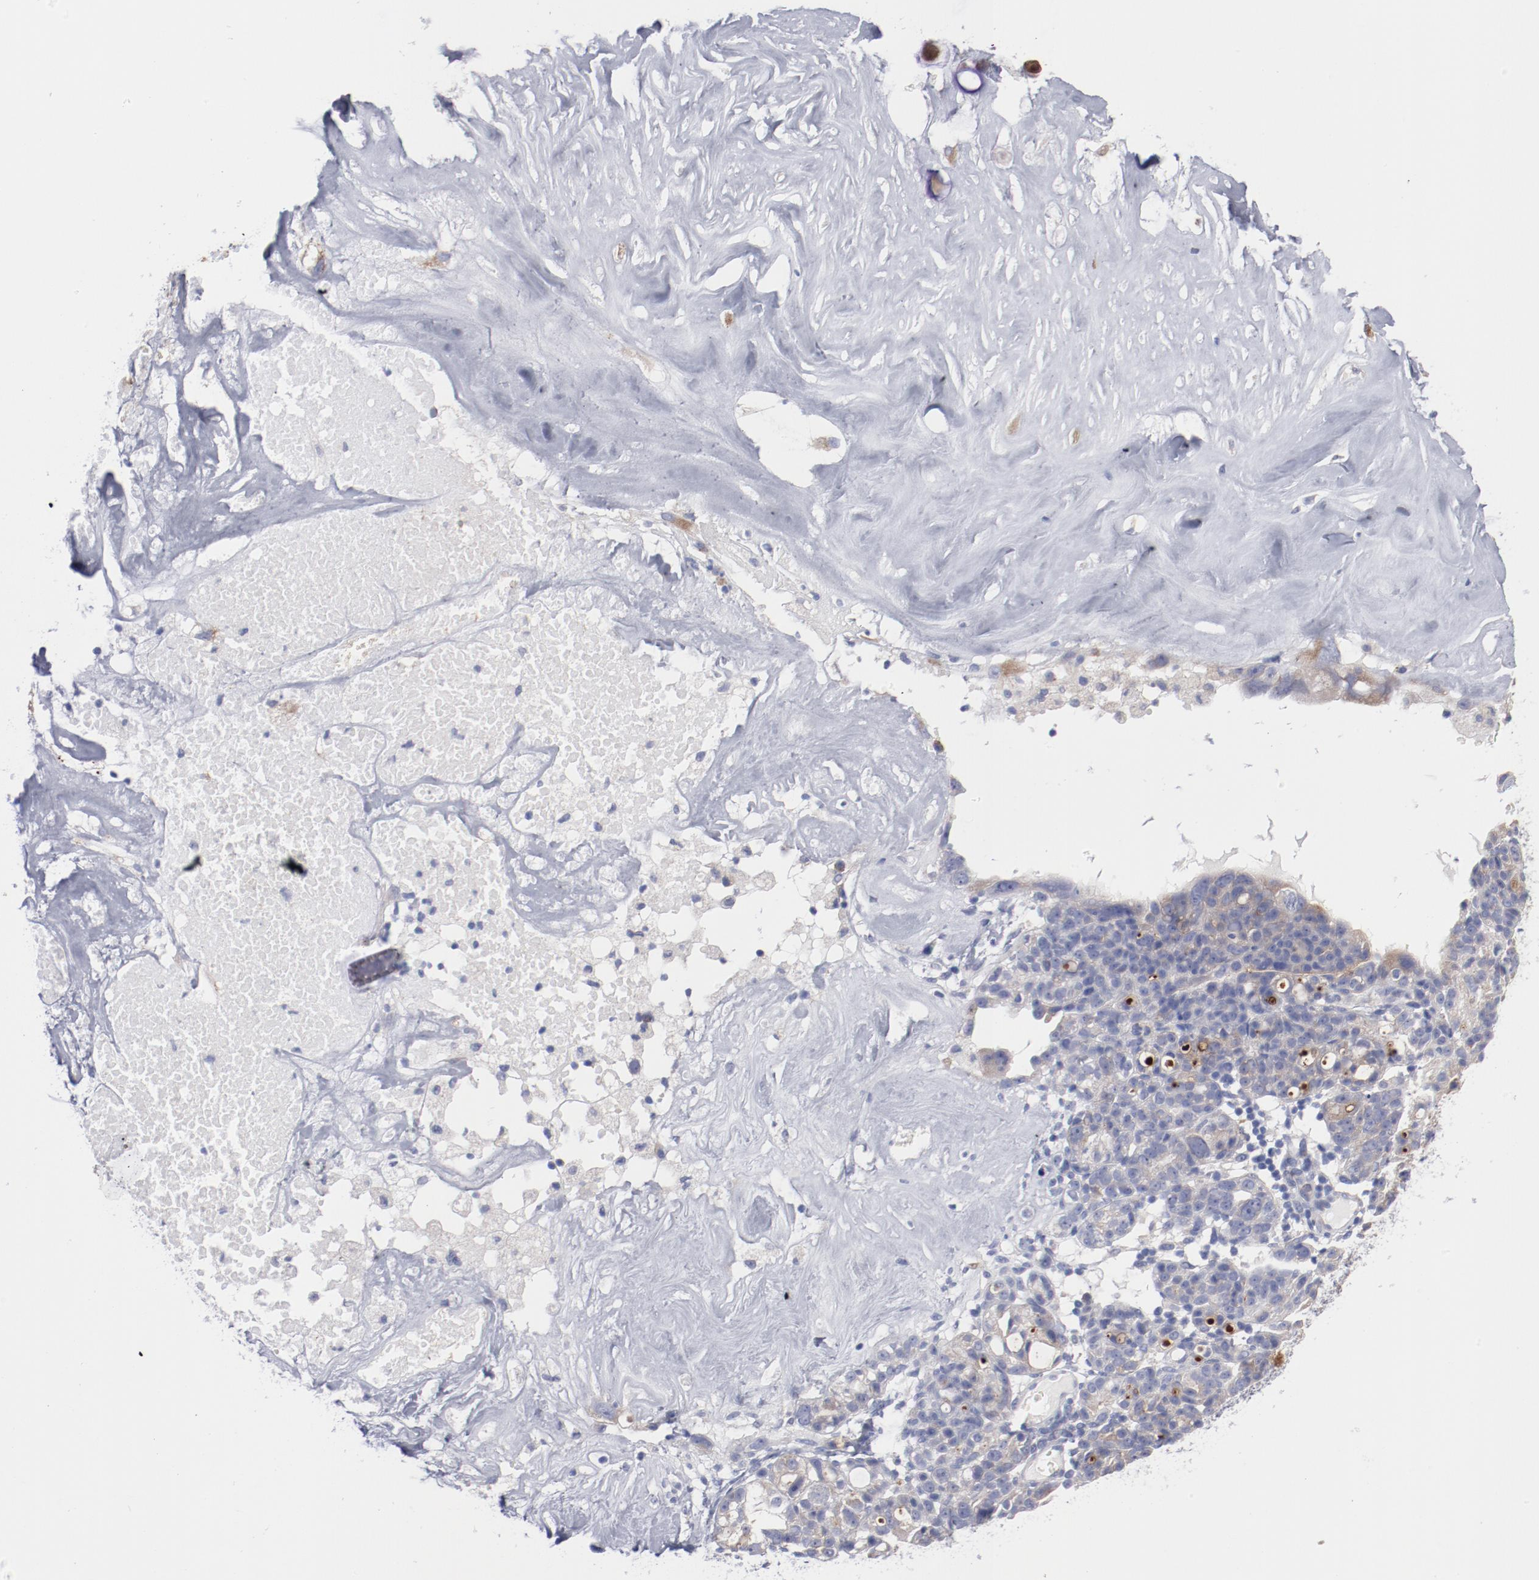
{"staining": {"intensity": "weak", "quantity": ">75%", "location": "cytoplasmic/membranous"}, "tissue": "ovarian cancer", "cell_type": "Tumor cells", "image_type": "cancer", "snomed": [{"axis": "morphology", "description": "Cystadenocarcinoma, serous, NOS"}, {"axis": "topography", "description": "Ovary"}], "caption": "Protein staining of ovarian serous cystadenocarcinoma tissue demonstrates weak cytoplasmic/membranous staining in about >75% of tumor cells.", "gene": "CPE", "patient": {"sex": "female", "age": 66}}